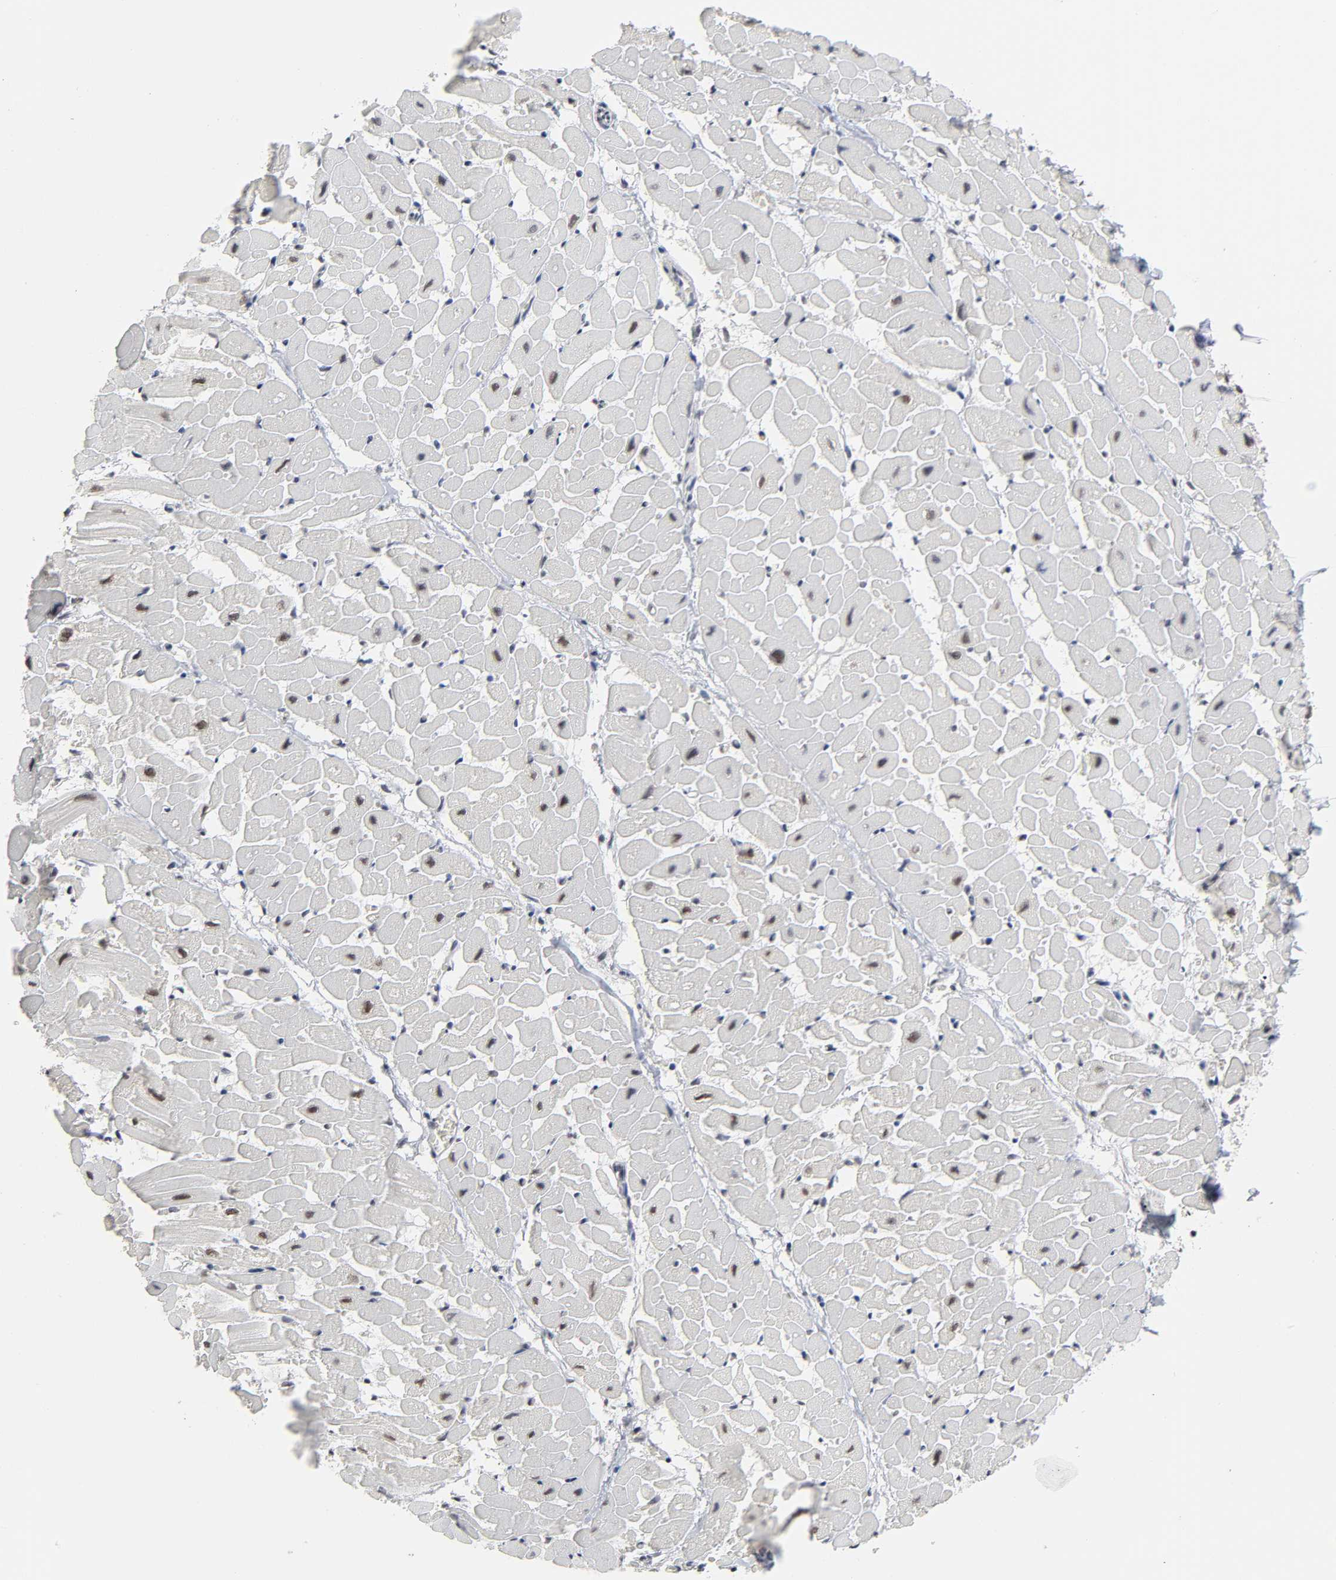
{"staining": {"intensity": "weak", "quantity": "25%-75%", "location": "nuclear"}, "tissue": "heart muscle", "cell_type": "Cardiomyocytes", "image_type": "normal", "snomed": [{"axis": "morphology", "description": "Normal tissue, NOS"}, {"axis": "topography", "description": "Heart"}], "caption": "Immunohistochemical staining of benign human heart muscle shows weak nuclear protein expression in about 25%-75% of cardiomyocytes.", "gene": "TRIM33", "patient": {"sex": "male", "age": 45}}